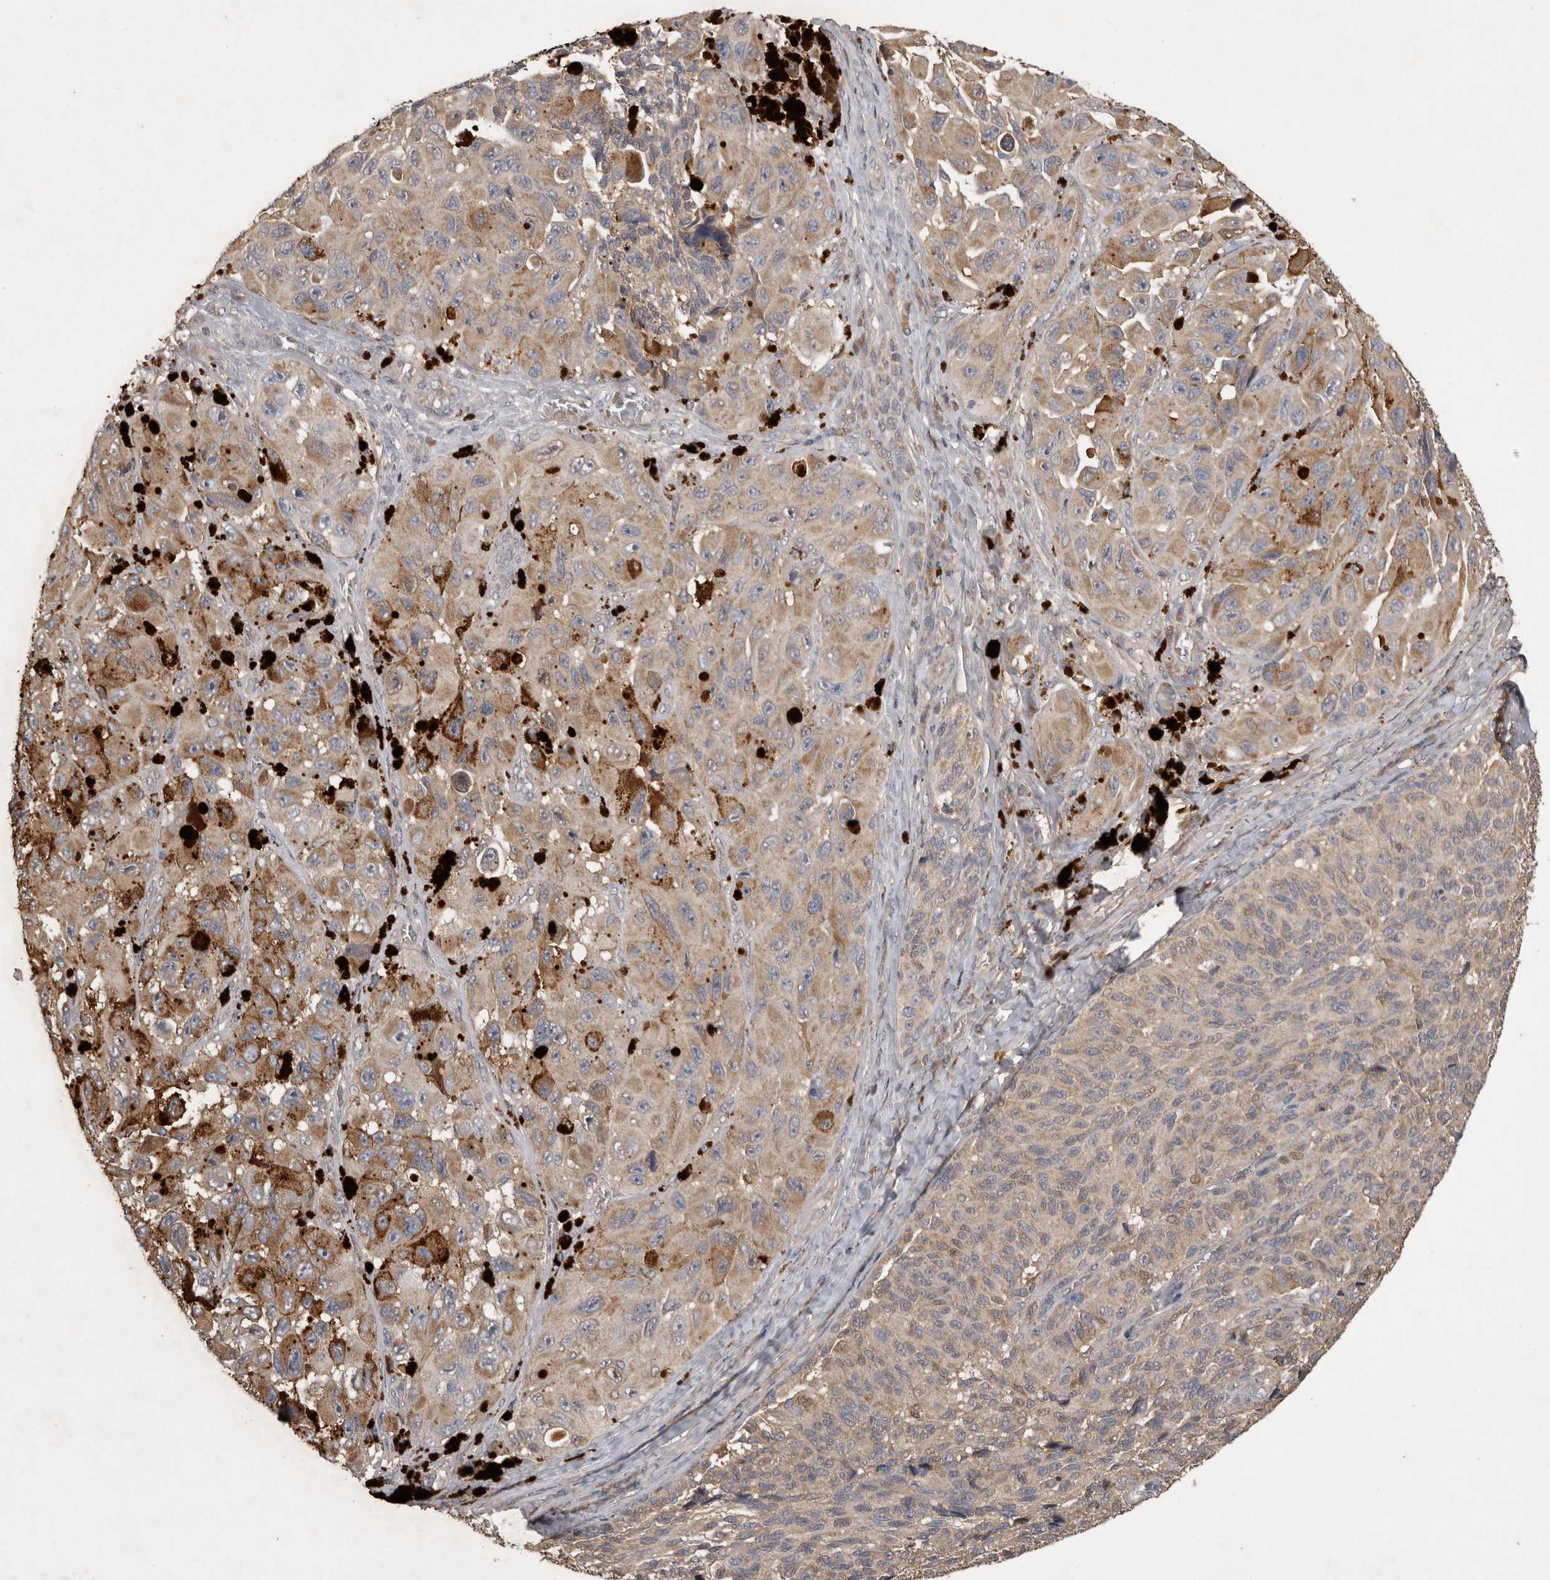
{"staining": {"intensity": "moderate", "quantity": ">75%", "location": "cytoplasmic/membranous"}, "tissue": "melanoma", "cell_type": "Tumor cells", "image_type": "cancer", "snomed": [{"axis": "morphology", "description": "Malignant melanoma, NOS"}, {"axis": "topography", "description": "Skin"}], "caption": "The photomicrograph demonstrates immunohistochemical staining of melanoma. There is moderate cytoplasmic/membranous staining is identified in approximately >75% of tumor cells.", "gene": "TRMT61B", "patient": {"sex": "female", "age": 73}}